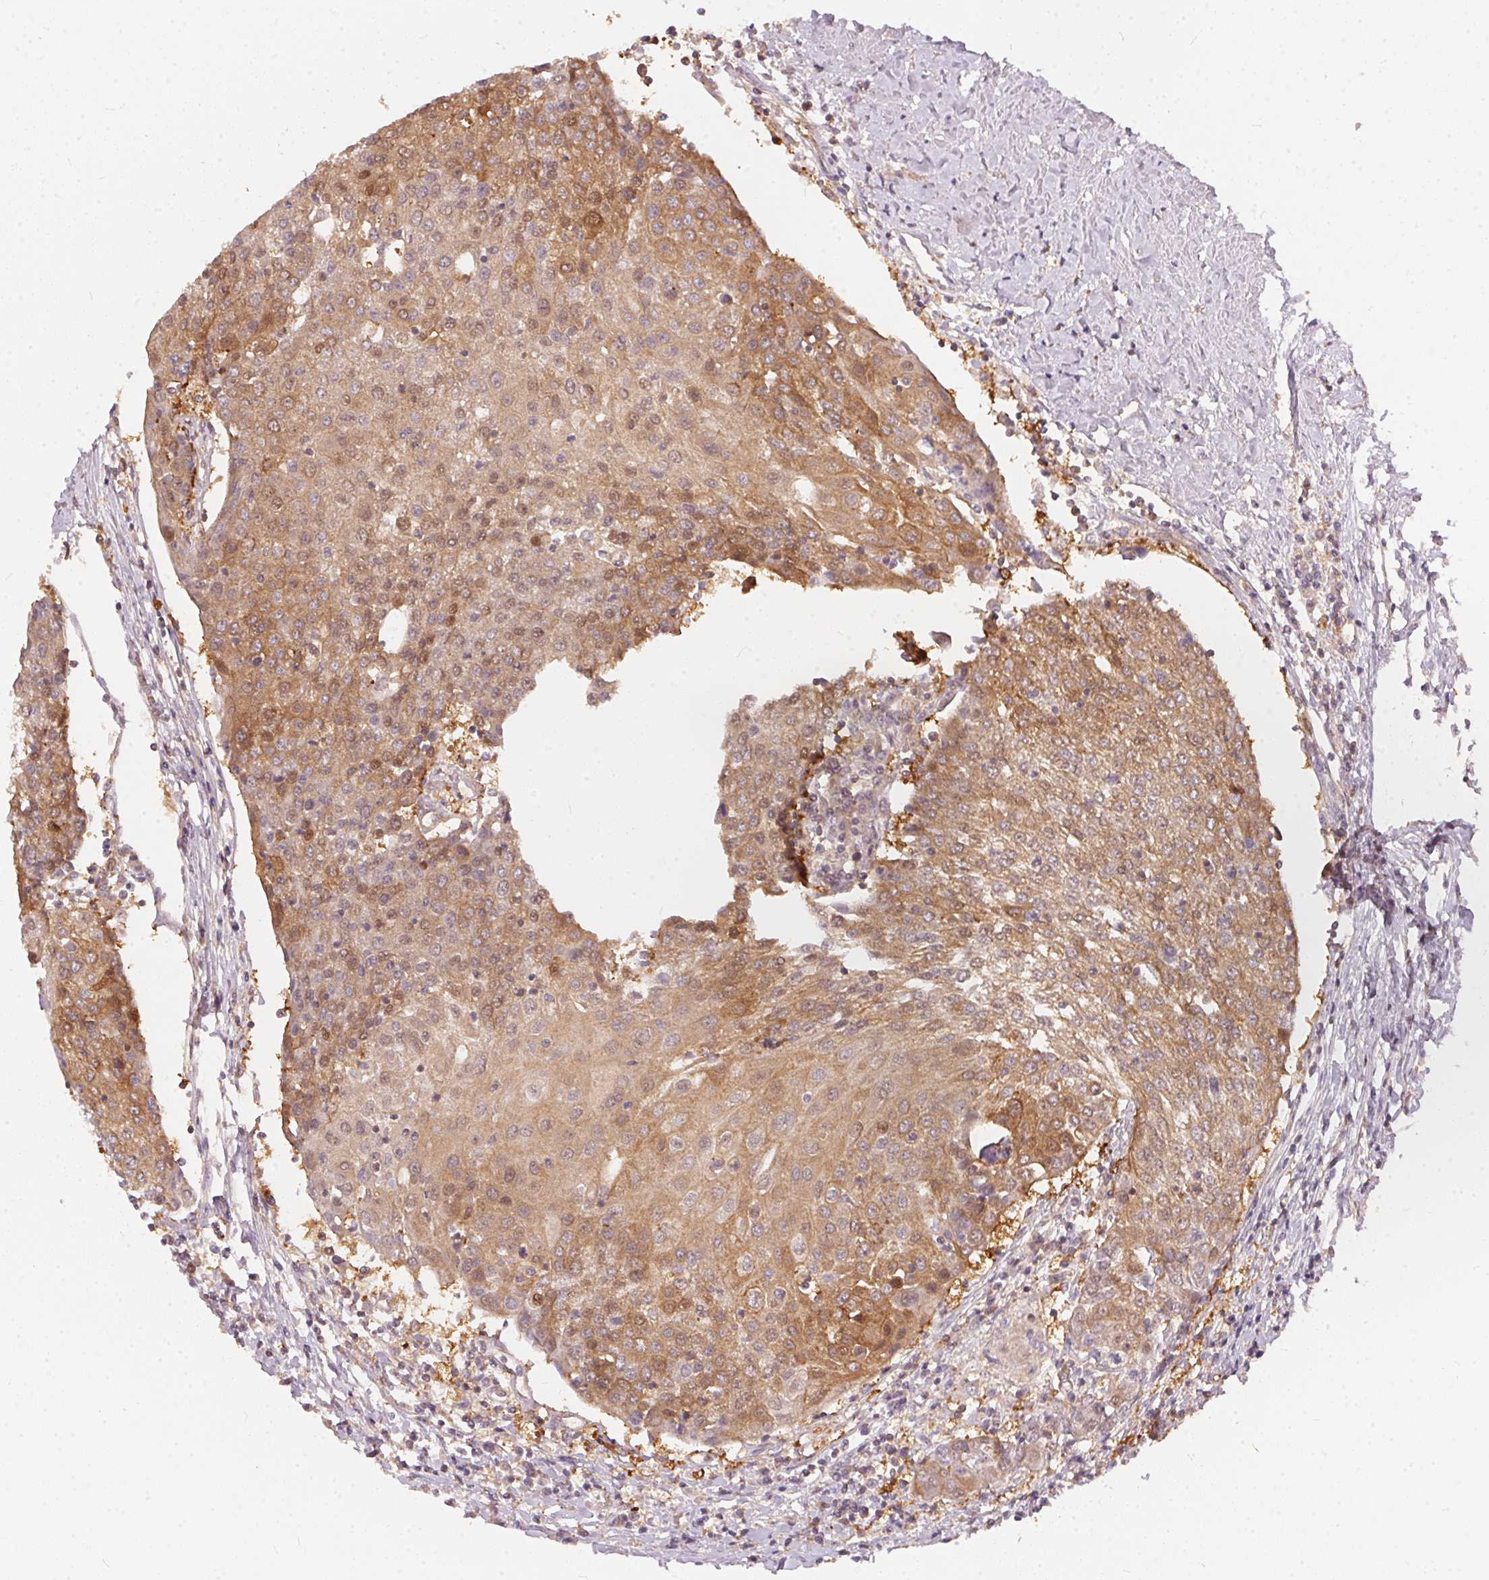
{"staining": {"intensity": "moderate", "quantity": "25%-75%", "location": "cytoplasmic/membranous,nuclear"}, "tissue": "urothelial cancer", "cell_type": "Tumor cells", "image_type": "cancer", "snomed": [{"axis": "morphology", "description": "Urothelial carcinoma, High grade"}, {"axis": "topography", "description": "Urinary bladder"}], "caption": "This photomicrograph exhibits urothelial cancer stained with immunohistochemistry to label a protein in brown. The cytoplasmic/membranous and nuclear of tumor cells show moderate positivity for the protein. Nuclei are counter-stained blue.", "gene": "BLMH", "patient": {"sex": "female", "age": 85}}